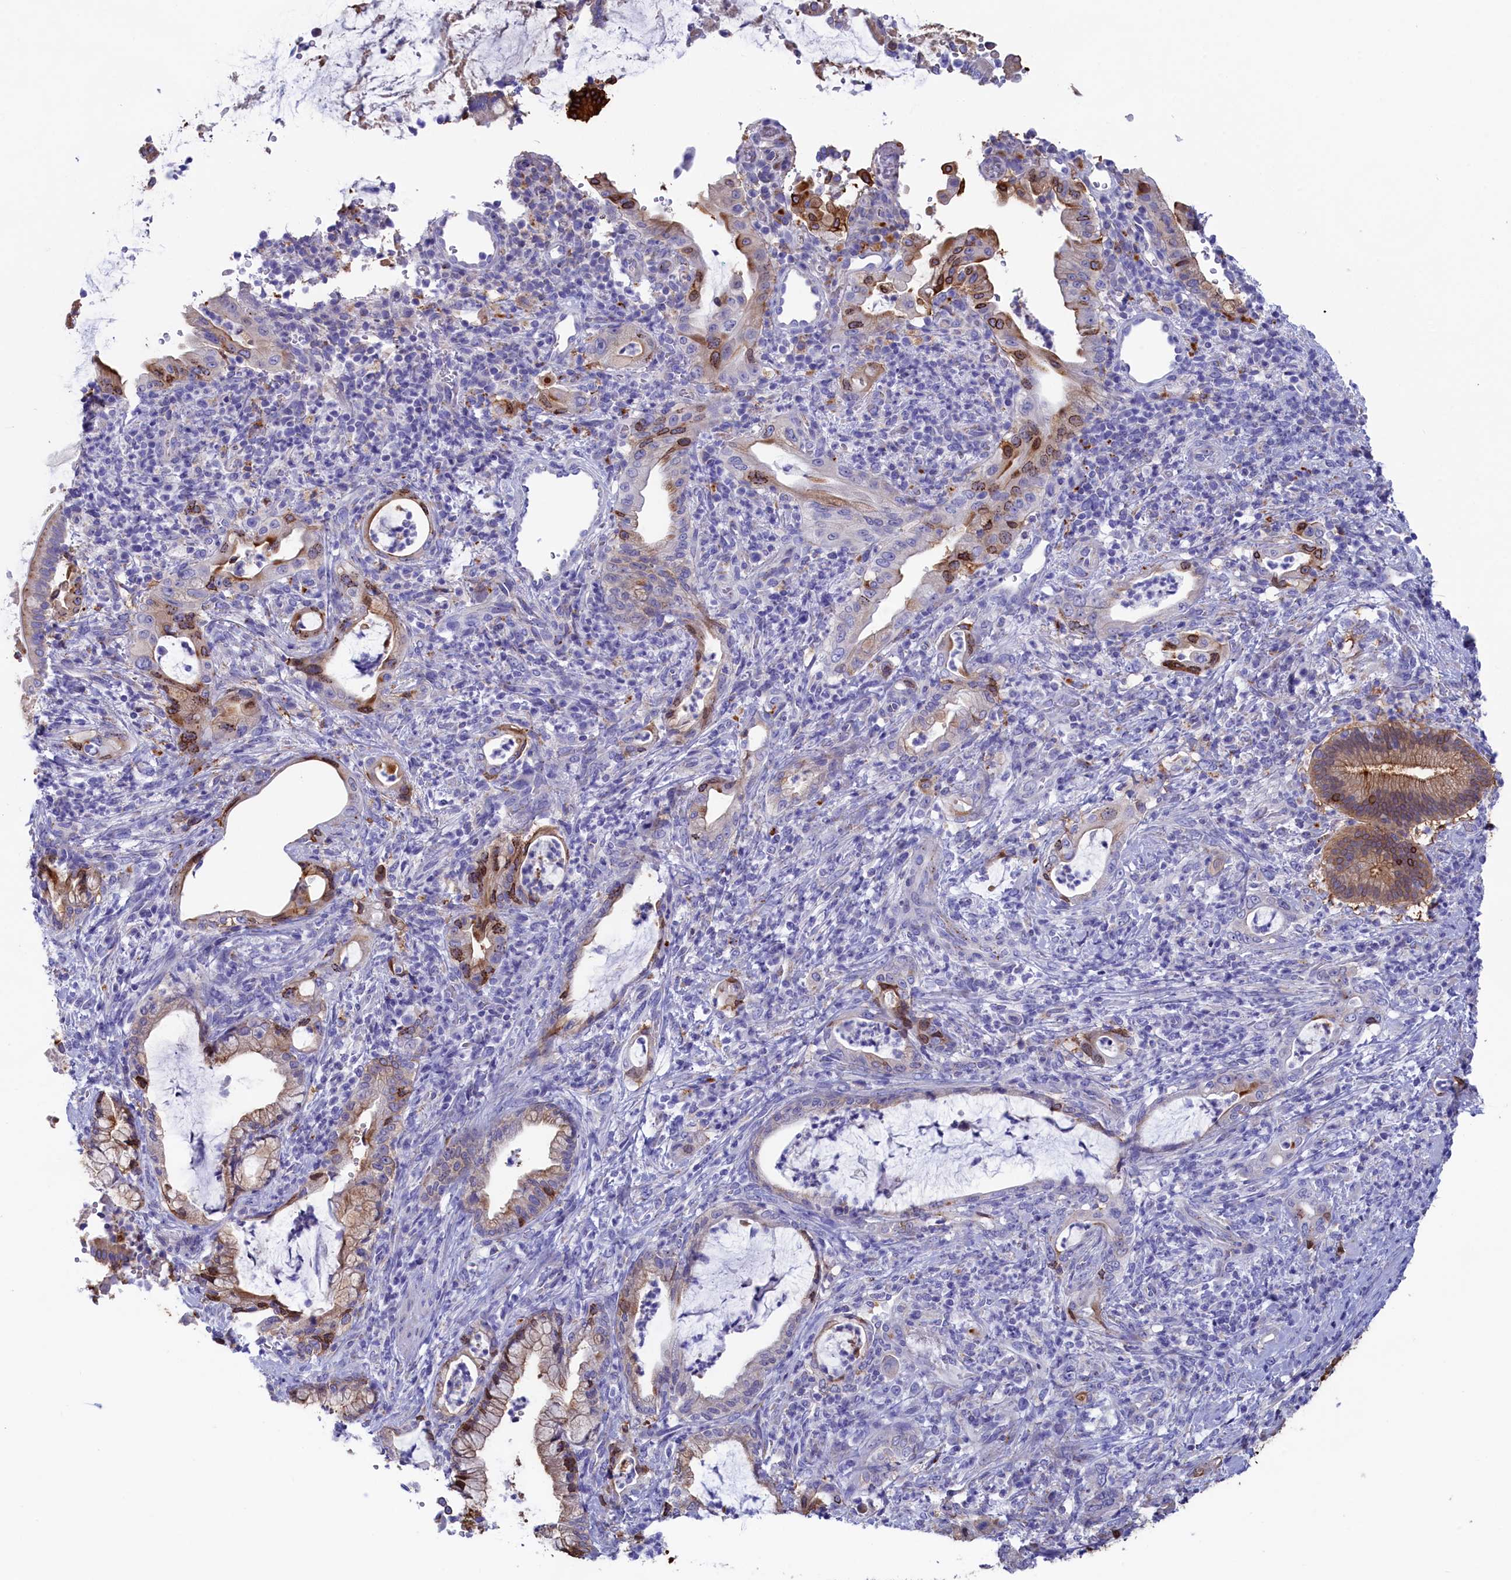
{"staining": {"intensity": "strong", "quantity": "25%-75%", "location": "cytoplasmic/membranous"}, "tissue": "pancreatic cancer", "cell_type": "Tumor cells", "image_type": "cancer", "snomed": [{"axis": "morphology", "description": "Normal tissue, NOS"}, {"axis": "morphology", "description": "Adenocarcinoma, NOS"}, {"axis": "topography", "description": "Pancreas"}], "caption": "This image displays IHC staining of pancreatic cancer, with high strong cytoplasmic/membranous expression in about 25%-75% of tumor cells.", "gene": "WDR6", "patient": {"sex": "female", "age": 55}}